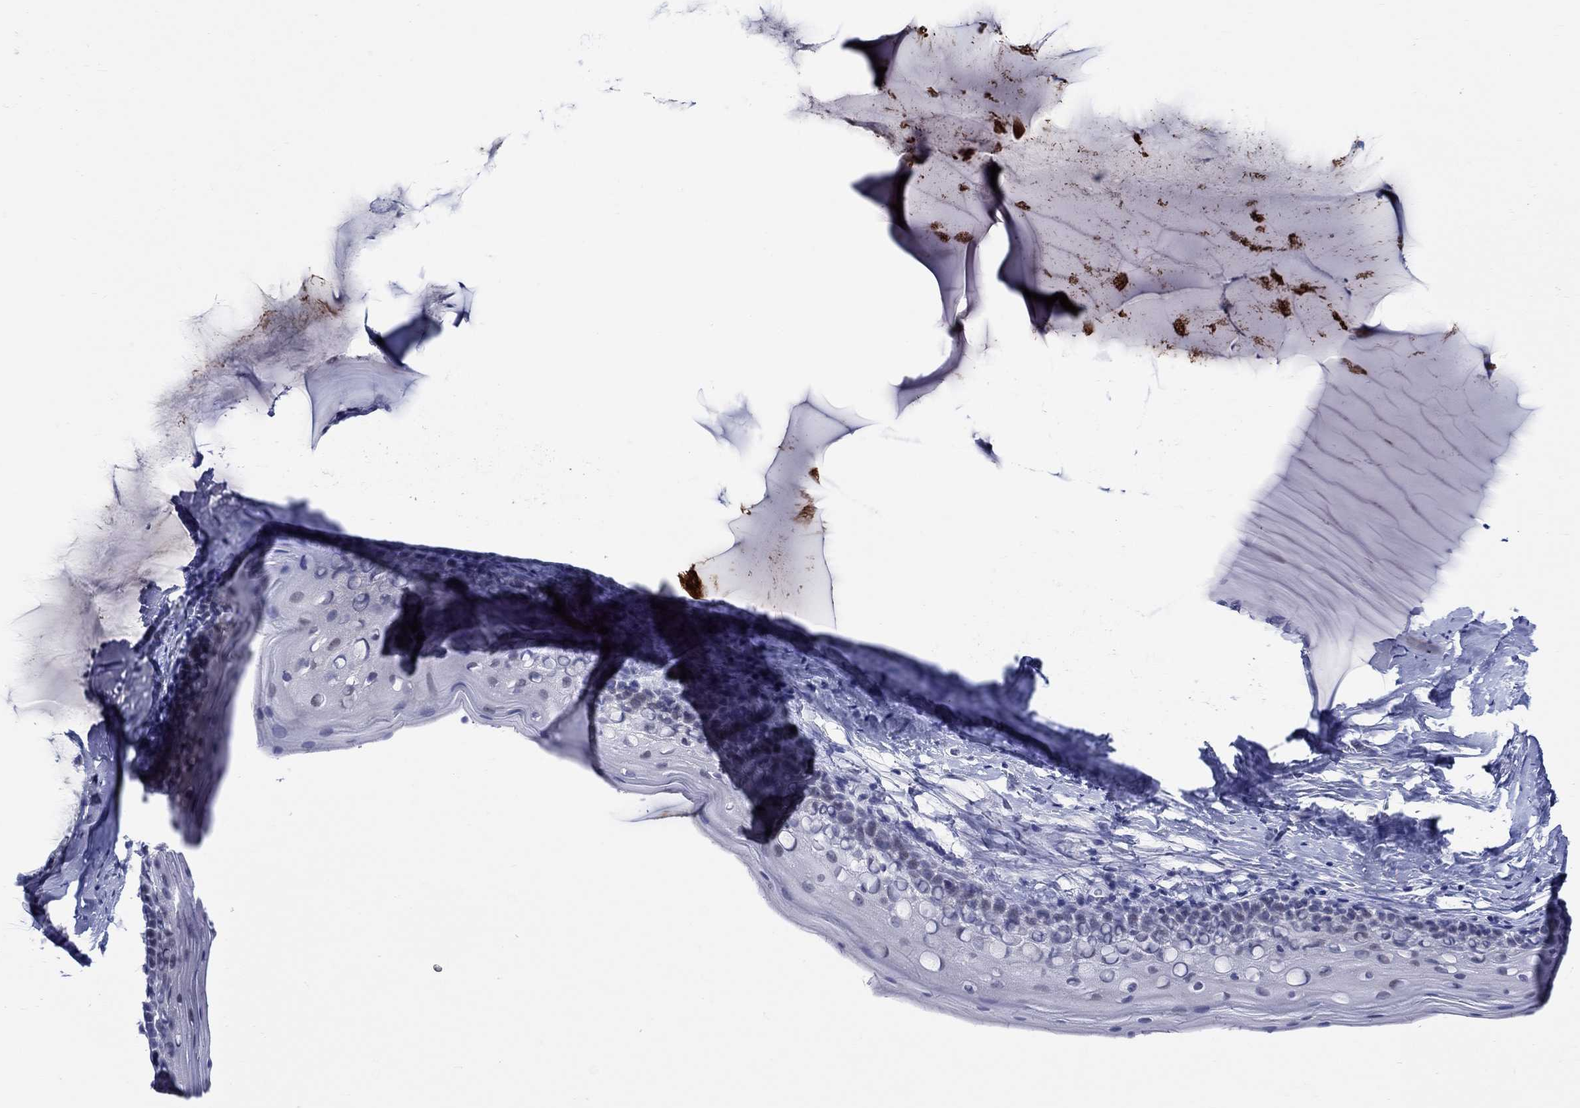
{"staining": {"intensity": "negative", "quantity": "none", "location": "none"}, "tissue": "cervix", "cell_type": "Glandular cells", "image_type": "normal", "snomed": [{"axis": "morphology", "description": "Normal tissue, NOS"}, {"axis": "topography", "description": "Cervix"}], "caption": "DAB immunohistochemical staining of normal cervix exhibits no significant expression in glandular cells. The staining was performed using DAB (3,3'-diaminobenzidine) to visualize the protein expression in brown, while the nuclei were stained in blue with hematoxylin (Magnification: 20x).", "gene": "CRYGS", "patient": {"sex": "female", "age": 40}}